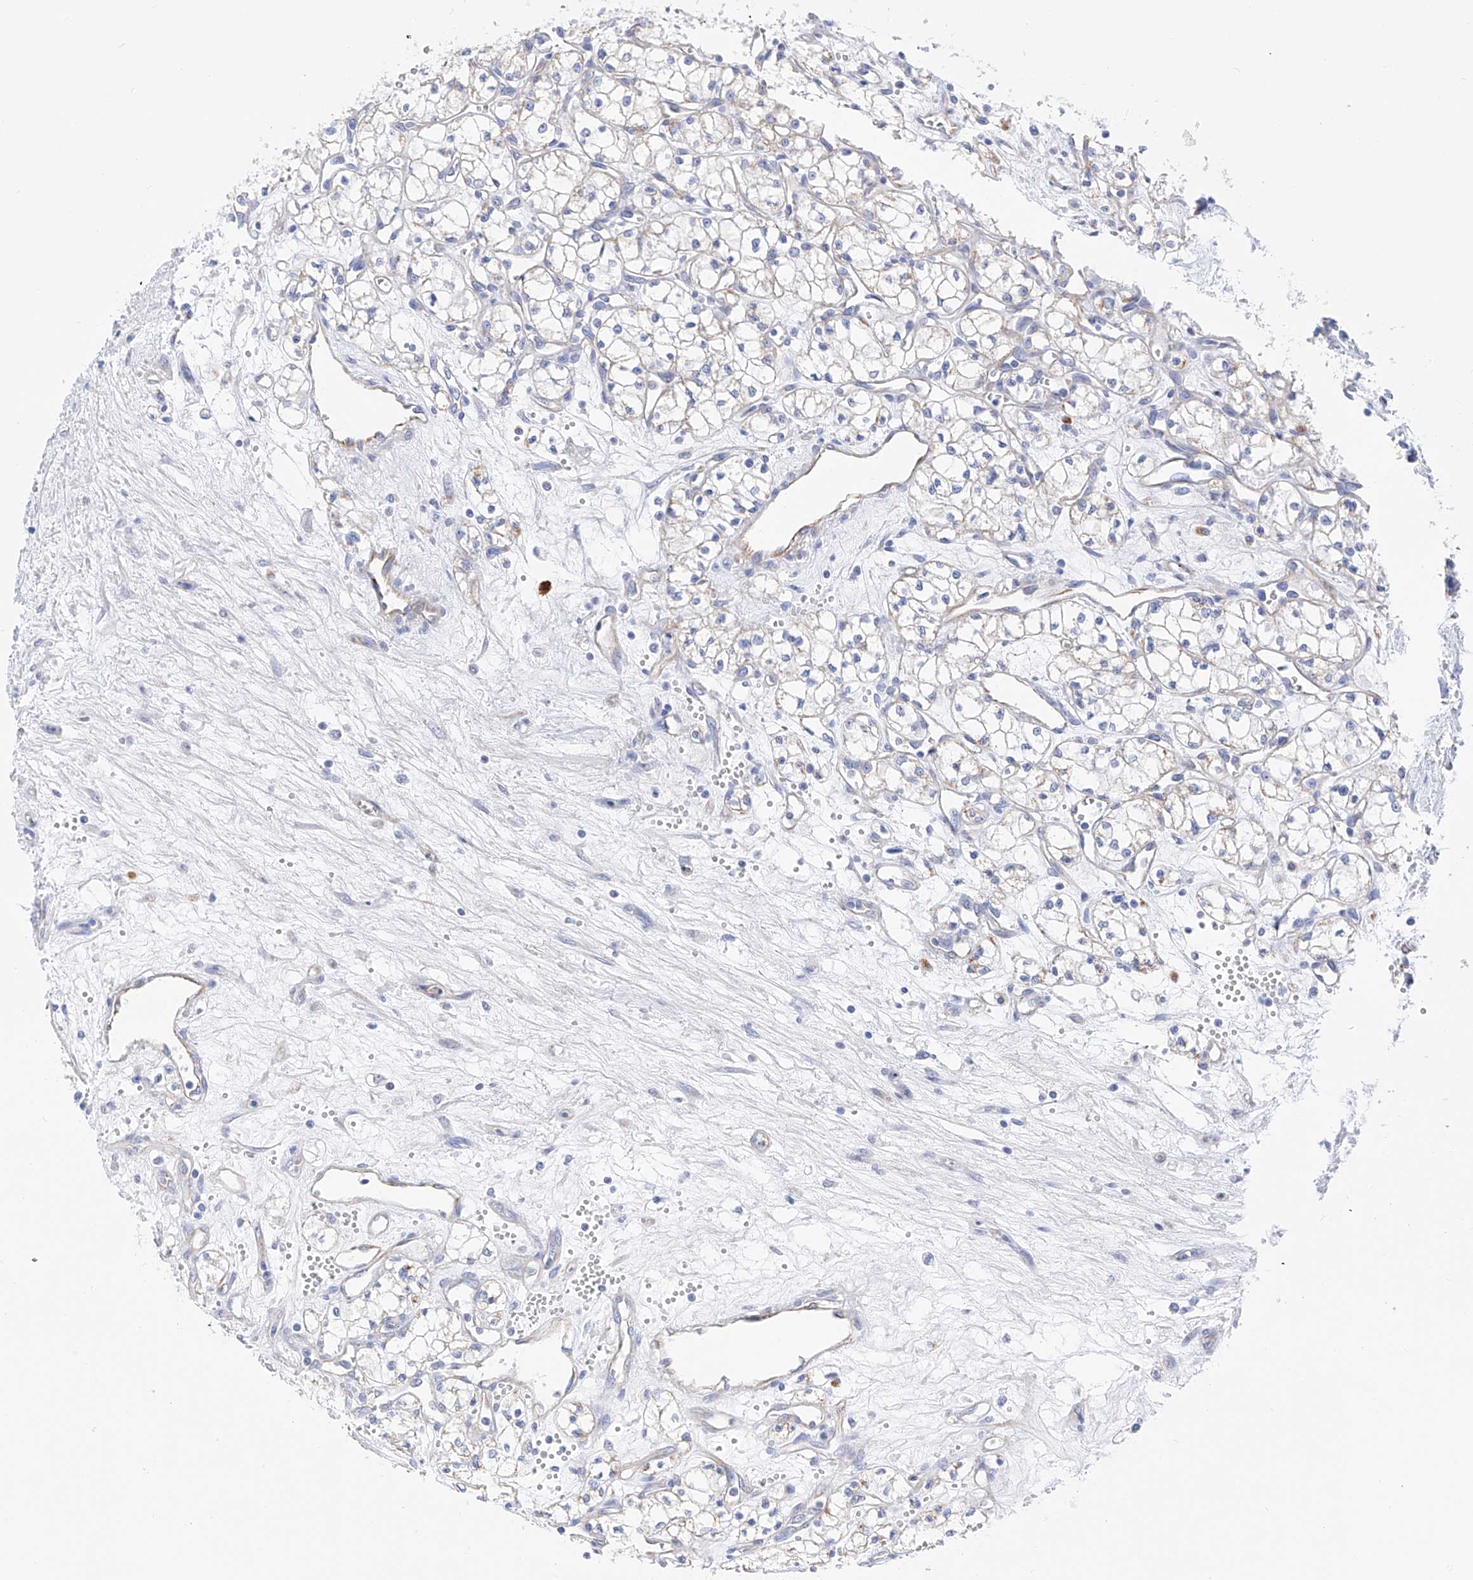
{"staining": {"intensity": "negative", "quantity": "none", "location": "none"}, "tissue": "renal cancer", "cell_type": "Tumor cells", "image_type": "cancer", "snomed": [{"axis": "morphology", "description": "Adenocarcinoma, NOS"}, {"axis": "topography", "description": "Kidney"}], "caption": "Immunohistochemistry (IHC) of human renal adenocarcinoma demonstrates no expression in tumor cells.", "gene": "FLG", "patient": {"sex": "male", "age": 59}}